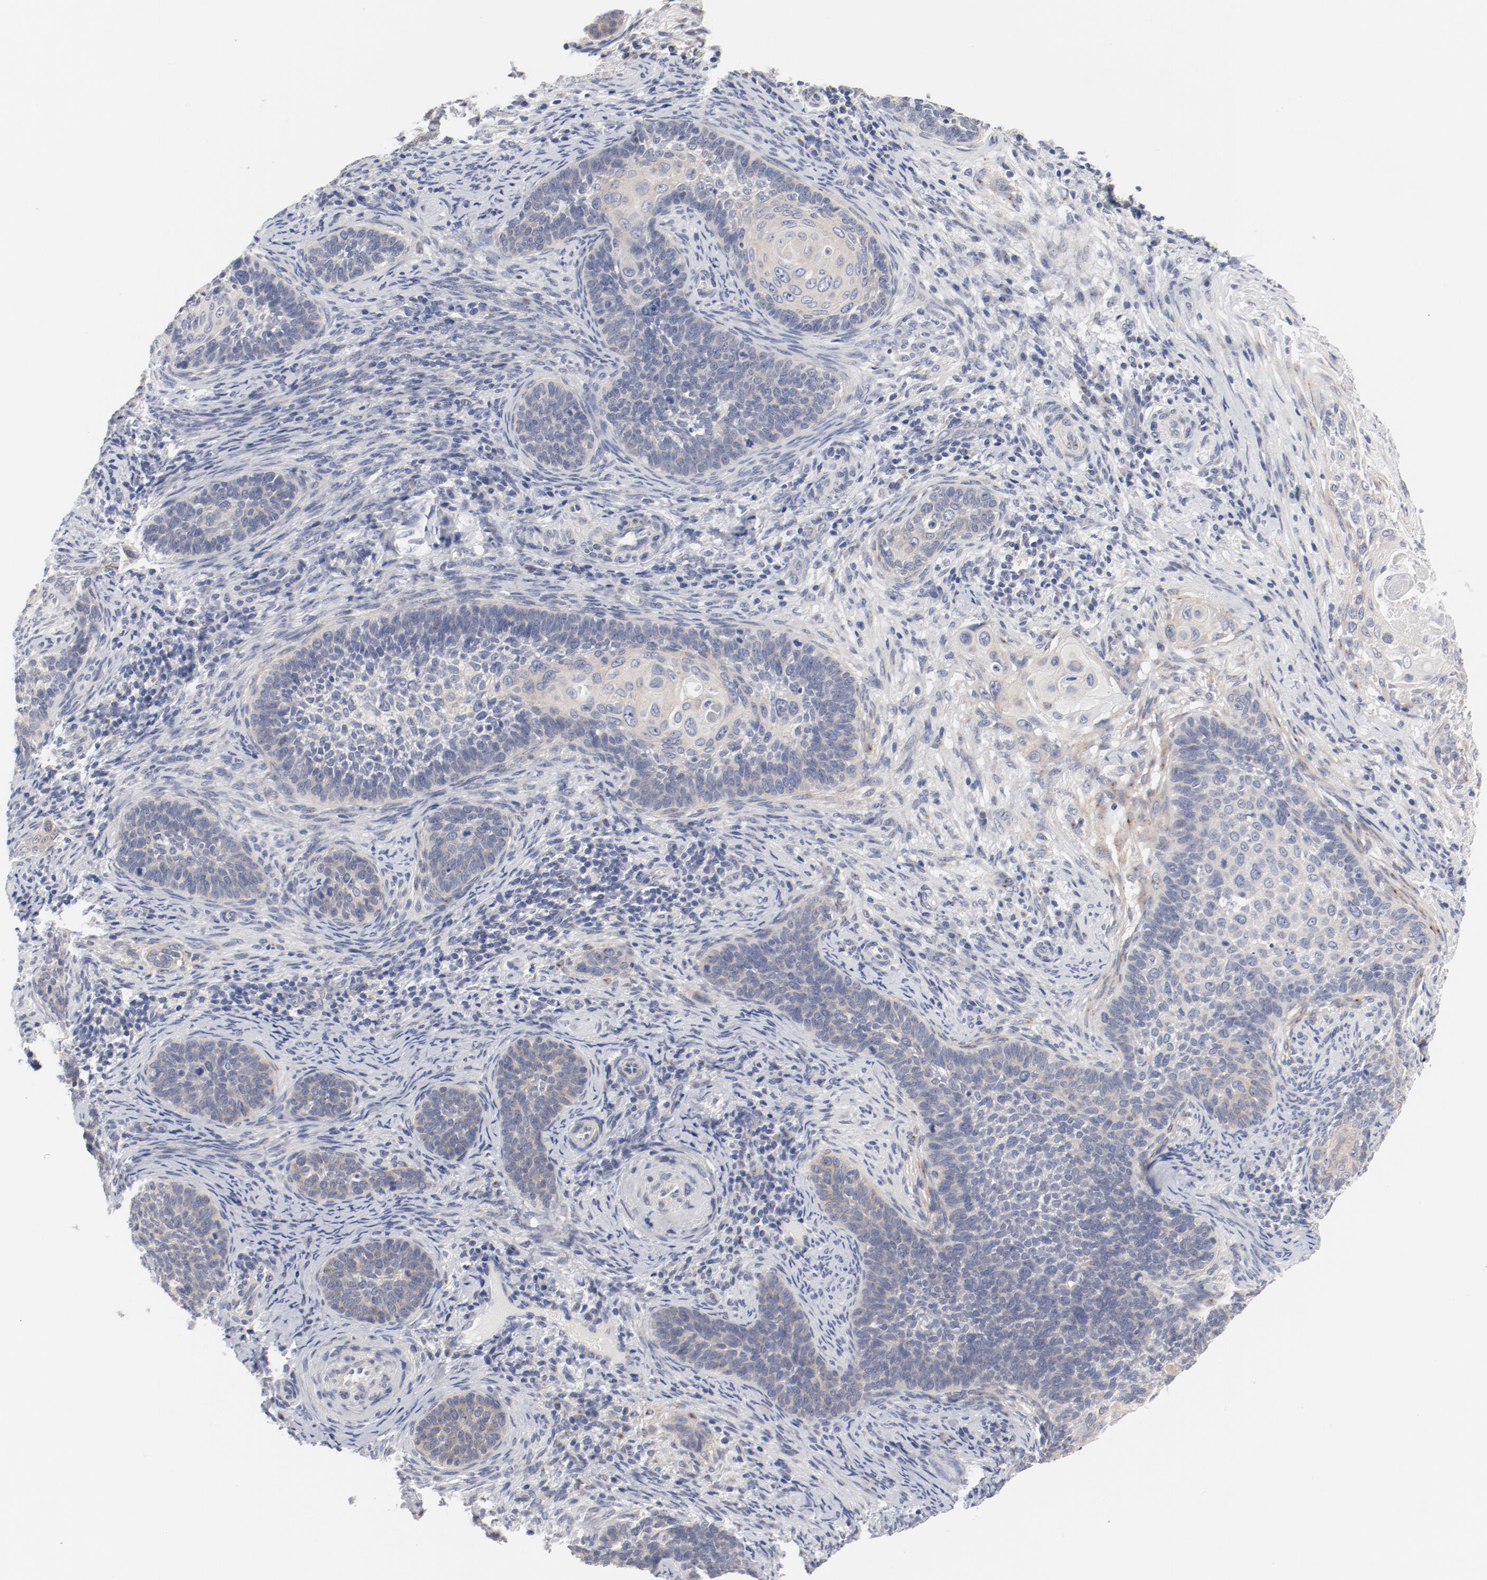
{"staining": {"intensity": "weak", "quantity": "<25%", "location": "cytoplasmic/membranous"}, "tissue": "cervical cancer", "cell_type": "Tumor cells", "image_type": "cancer", "snomed": [{"axis": "morphology", "description": "Squamous cell carcinoma, NOS"}, {"axis": "topography", "description": "Cervix"}], "caption": "Photomicrograph shows no significant protein staining in tumor cells of squamous cell carcinoma (cervical).", "gene": "GPR143", "patient": {"sex": "female", "age": 33}}